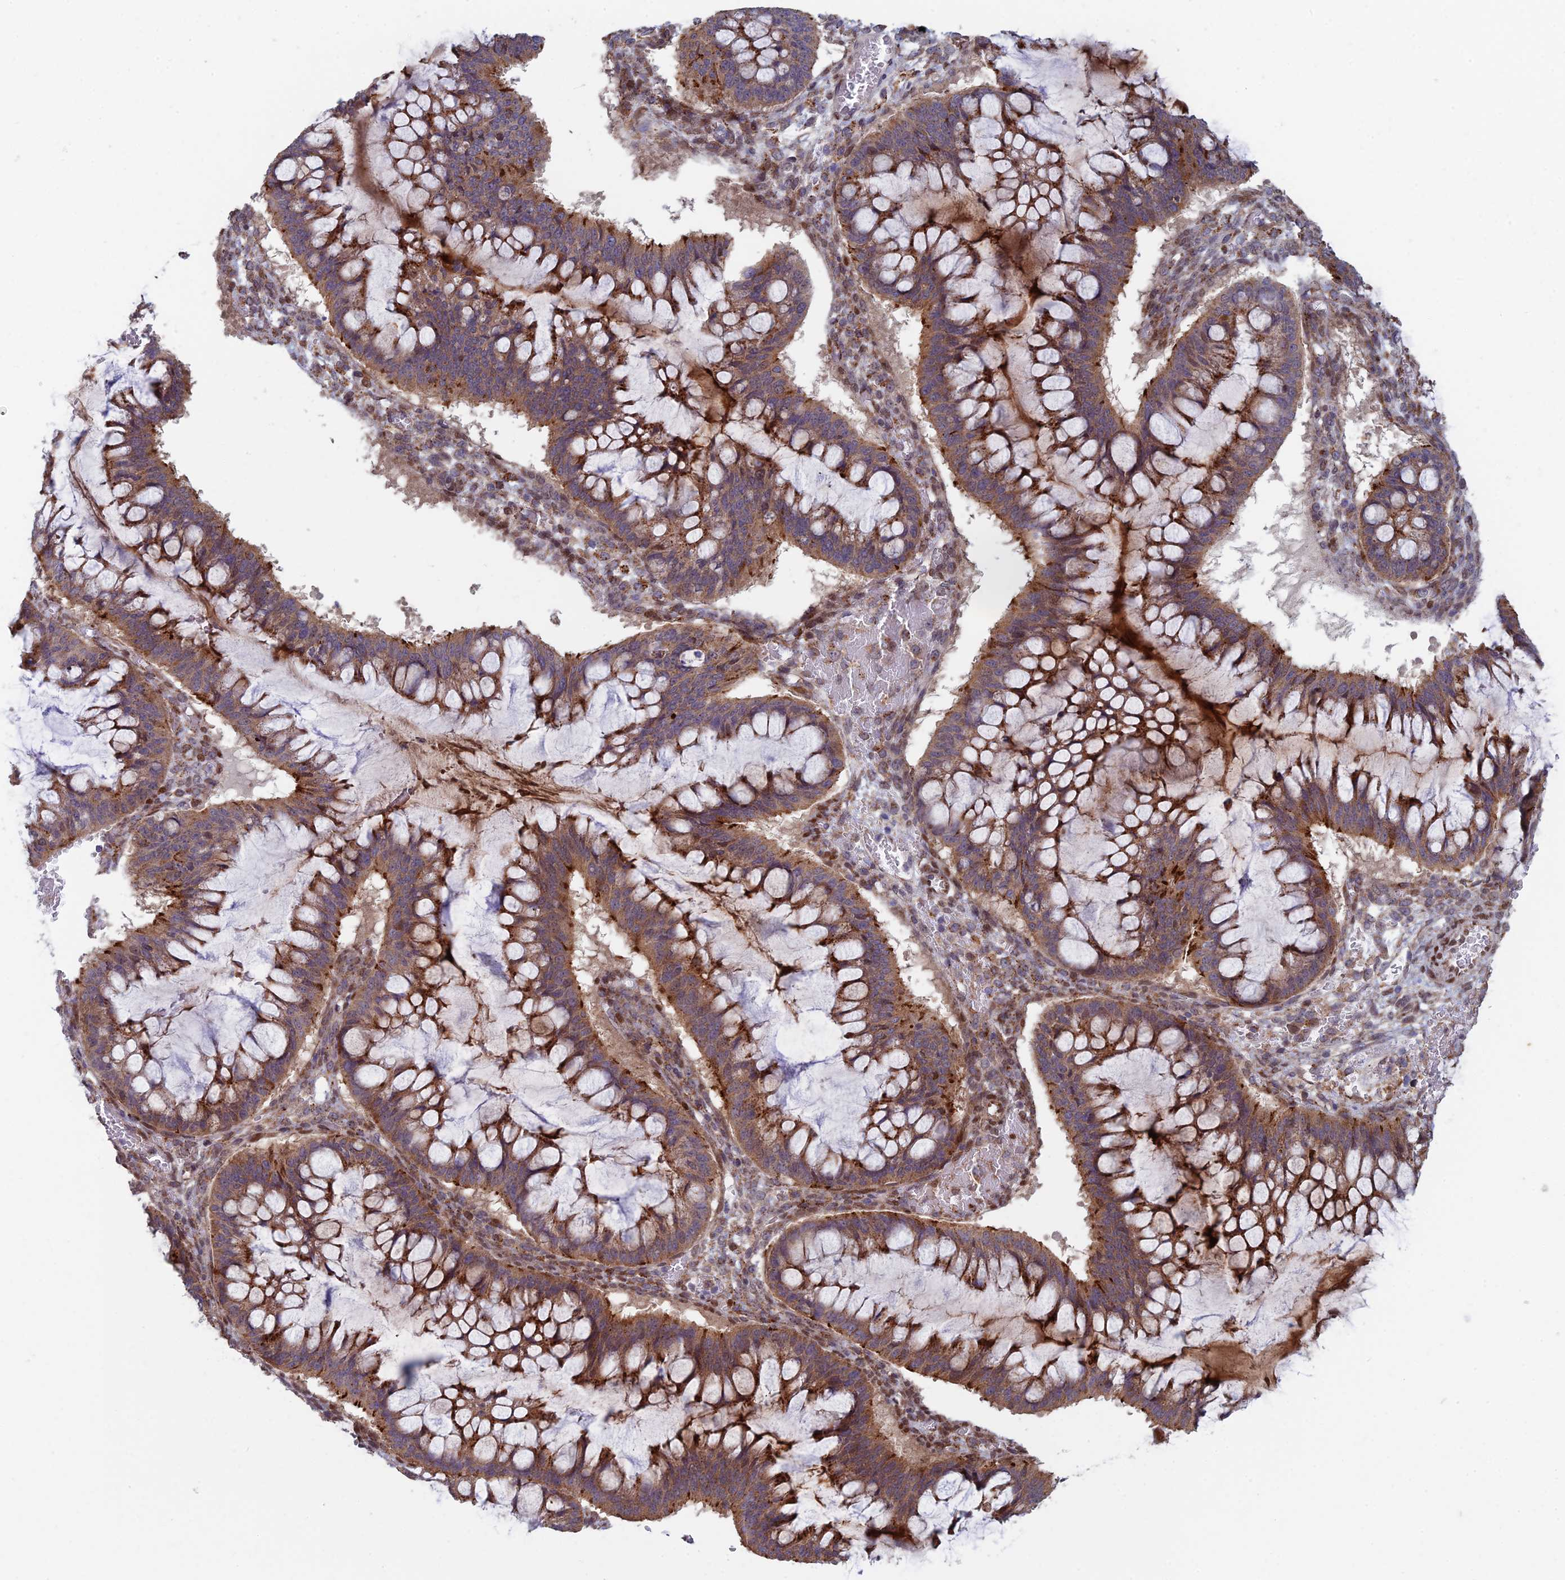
{"staining": {"intensity": "moderate", "quantity": ">75%", "location": "cytoplasmic/membranous"}, "tissue": "ovarian cancer", "cell_type": "Tumor cells", "image_type": "cancer", "snomed": [{"axis": "morphology", "description": "Cystadenocarcinoma, mucinous, NOS"}, {"axis": "topography", "description": "Ovary"}], "caption": "Ovarian cancer stained for a protein (brown) shows moderate cytoplasmic/membranous positive staining in approximately >75% of tumor cells.", "gene": "FOXS1", "patient": {"sex": "female", "age": 73}}